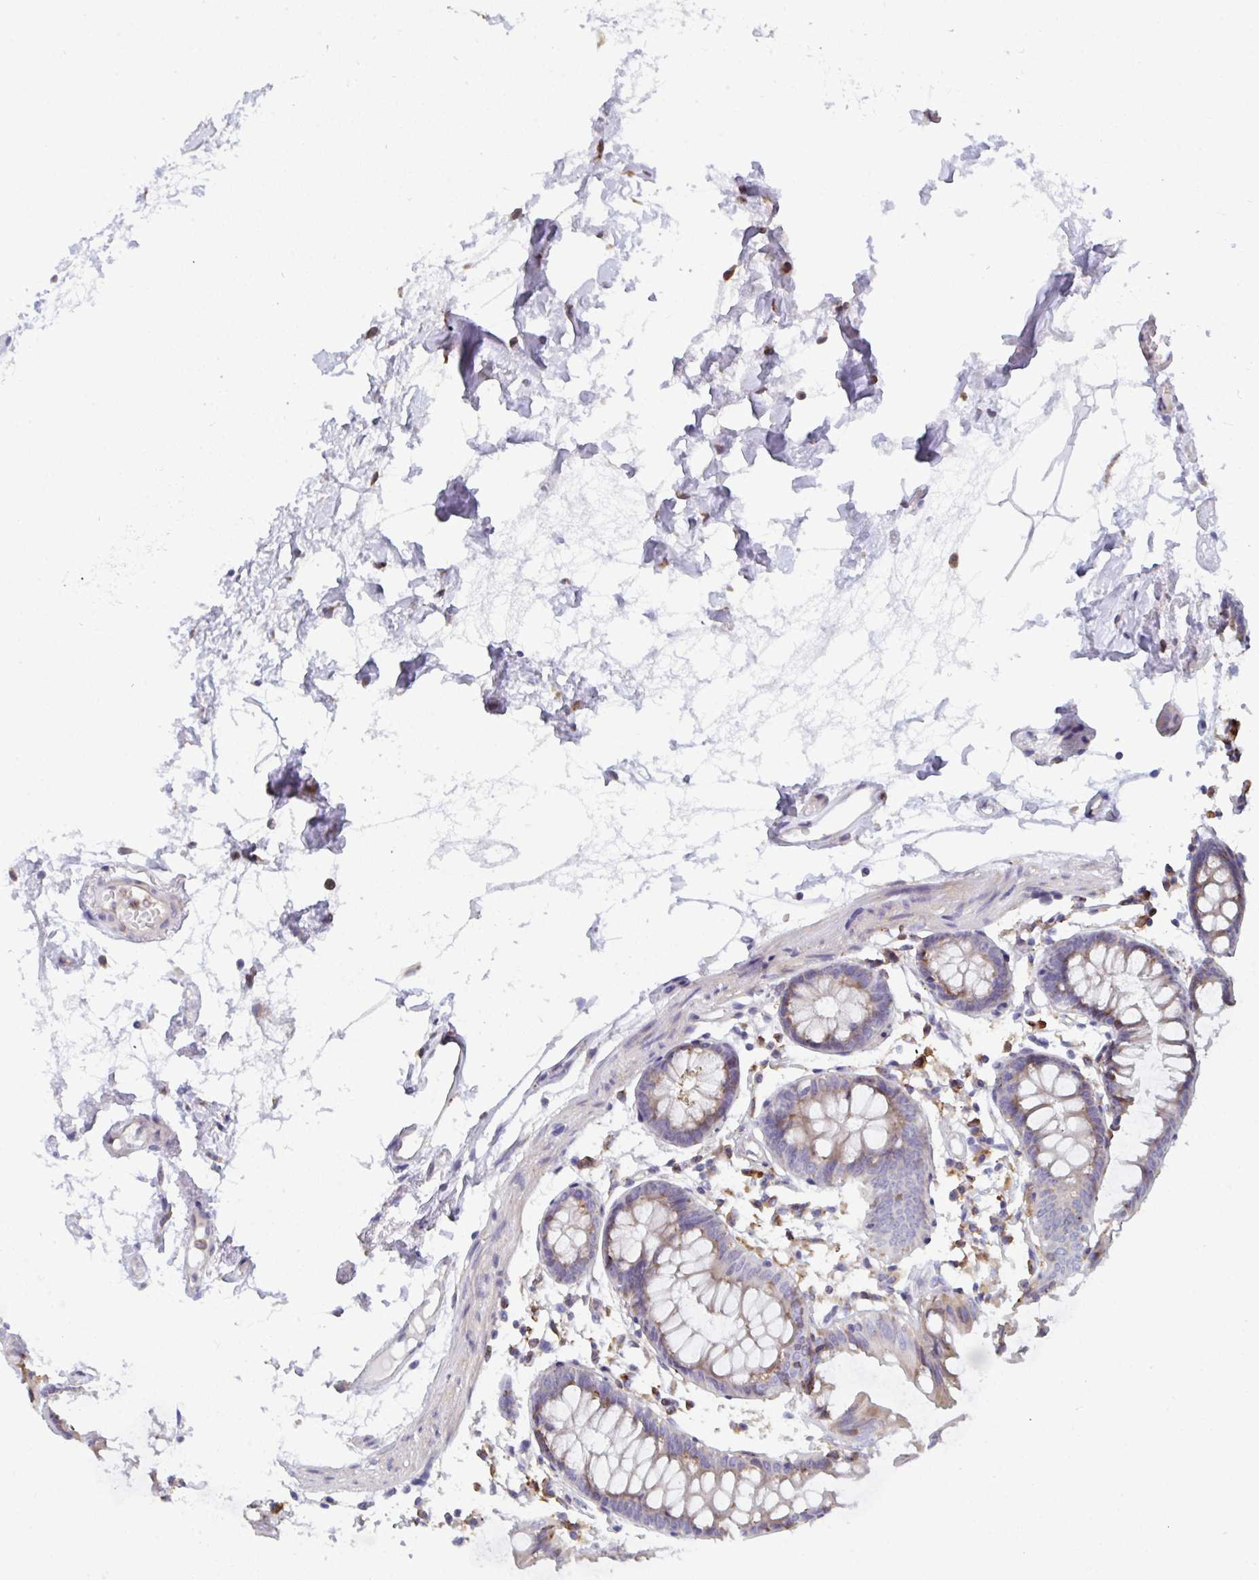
{"staining": {"intensity": "negative", "quantity": "none", "location": "none"}, "tissue": "colon", "cell_type": "Endothelial cells", "image_type": "normal", "snomed": [{"axis": "morphology", "description": "Normal tissue, NOS"}, {"axis": "topography", "description": "Colon"}], "caption": "An IHC photomicrograph of benign colon is shown. There is no staining in endothelial cells of colon.", "gene": "MYMK", "patient": {"sex": "female", "age": 84}}